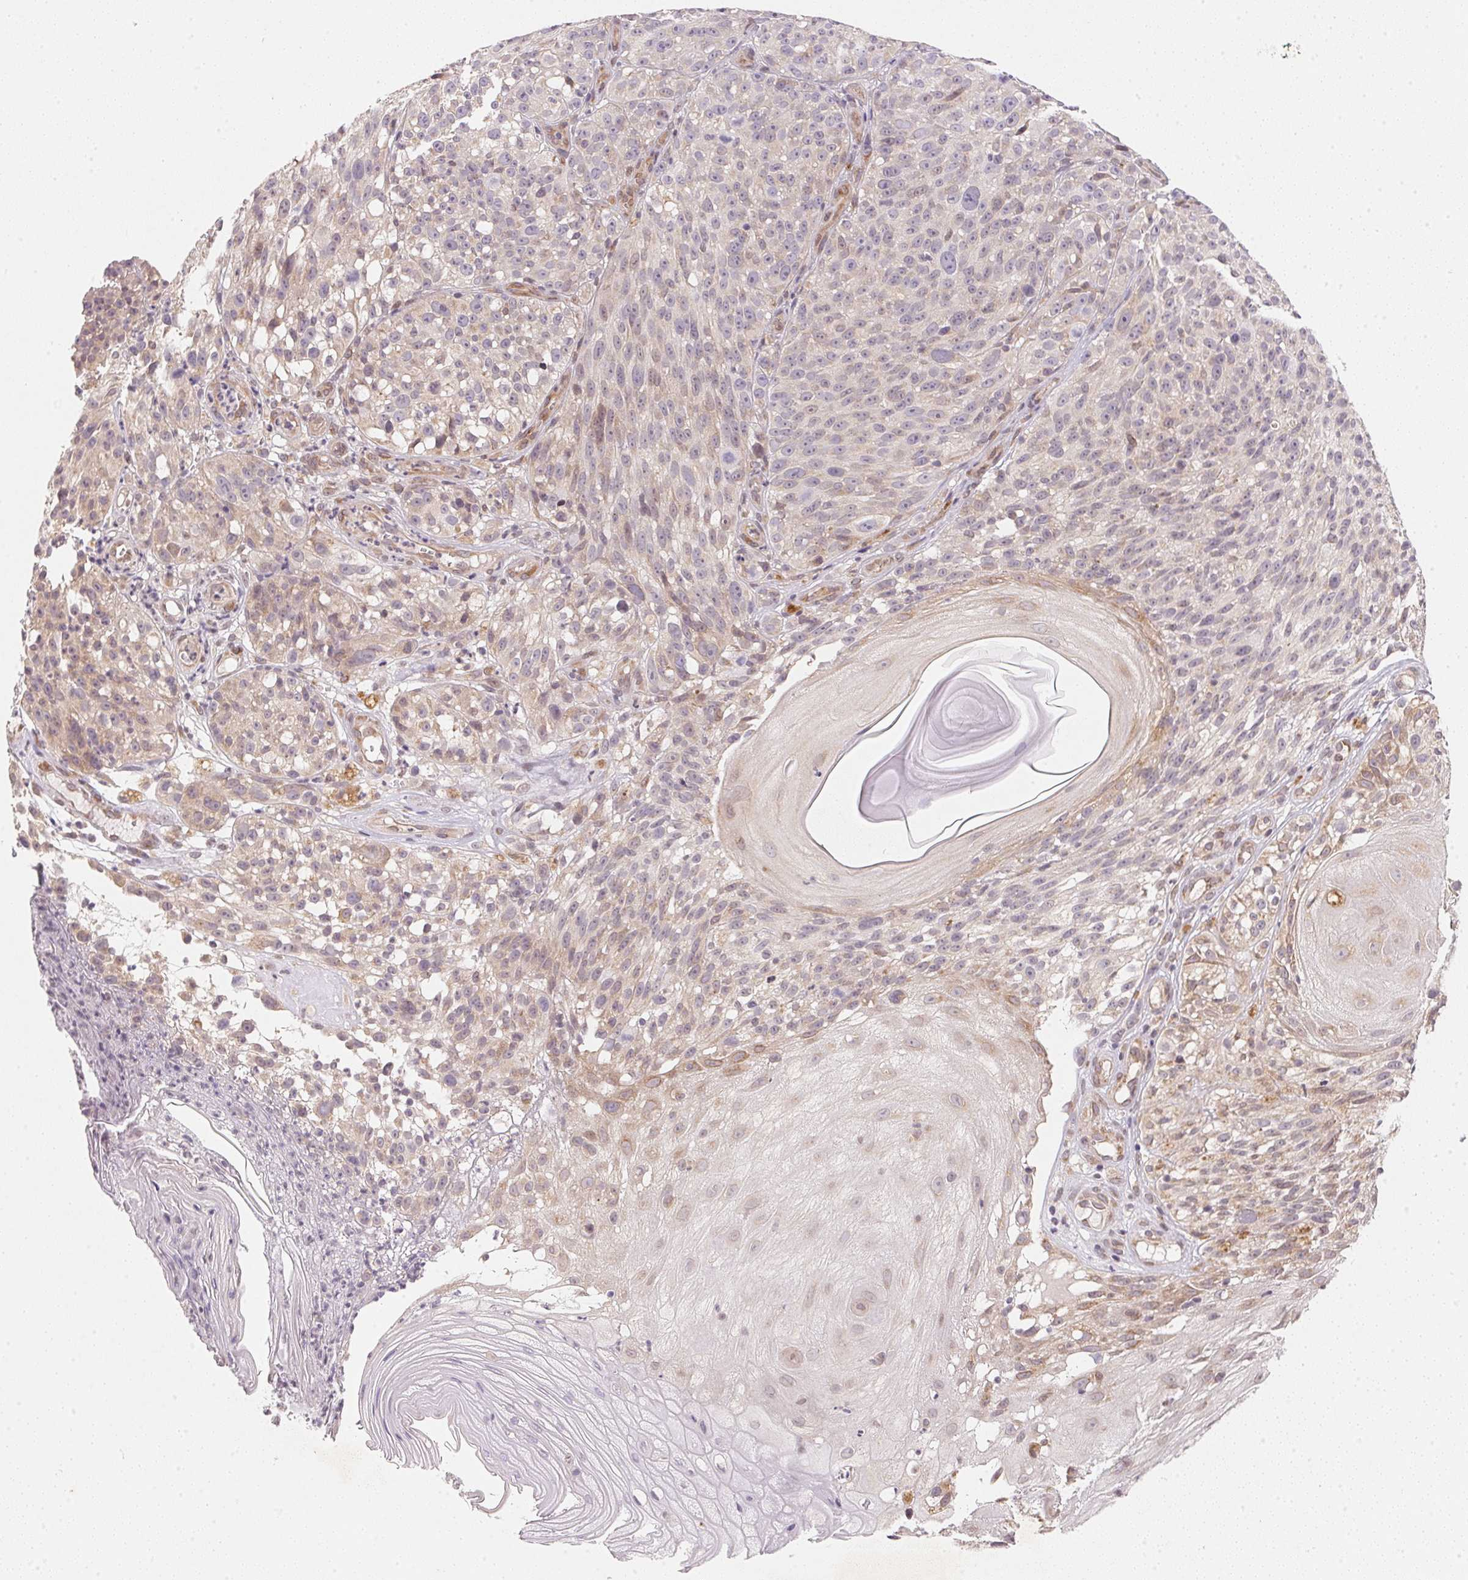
{"staining": {"intensity": "weak", "quantity": "<25%", "location": "cytoplasmic/membranous"}, "tissue": "melanoma", "cell_type": "Tumor cells", "image_type": "cancer", "snomed": [{"axis": "morphology", "description": "Malignant melanoma, NOS"}, {"axis": "topography", "description": "Skin"}], "caption": "This is a histopathology image of IHC staining of malignant melanoma, which shows no positivity in tumor cells.", "gene": "EI24", "patient": {"sex": "female", "age": 85}}